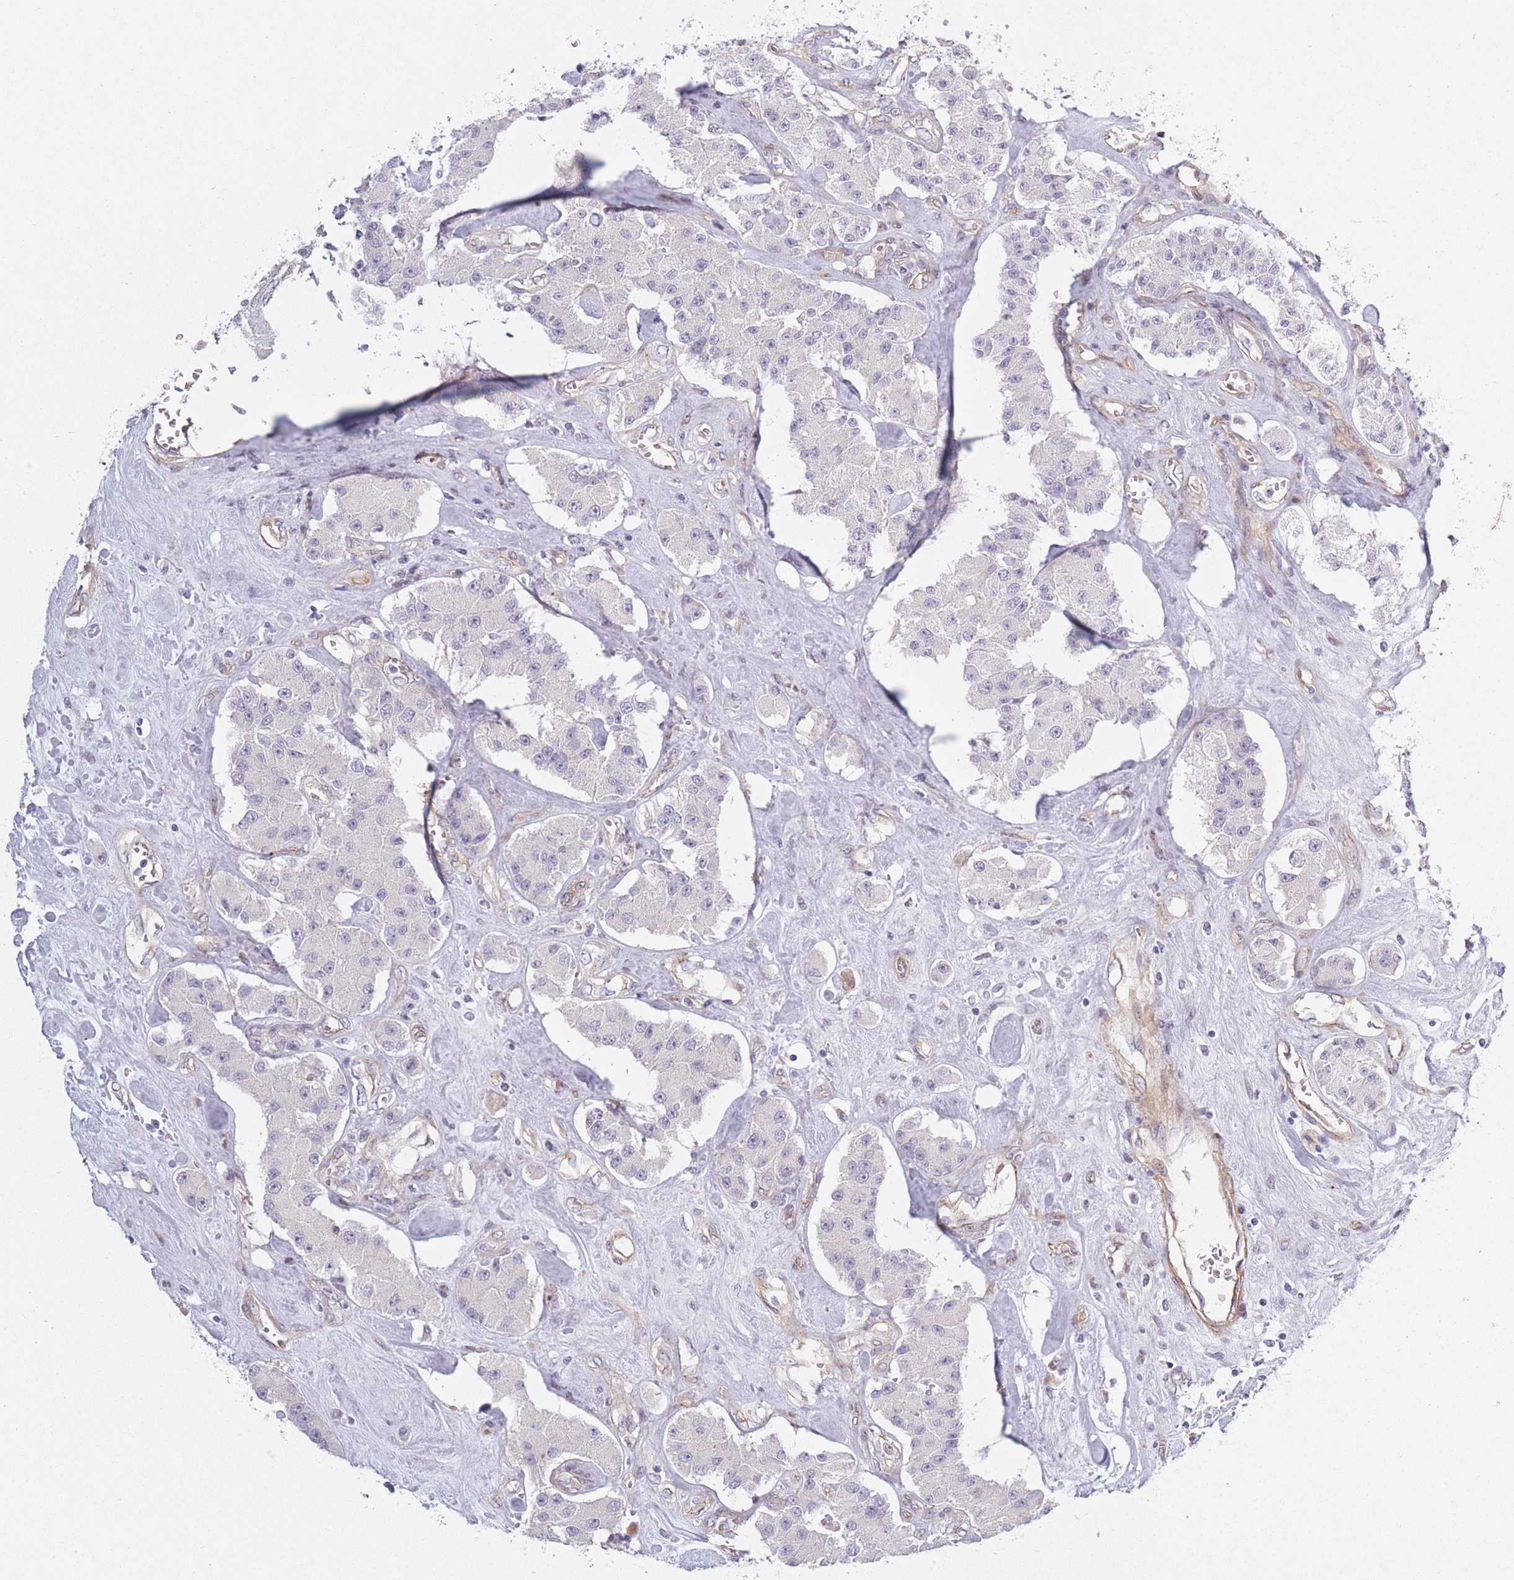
{"staining": {"intensity": "negative", "quantity": "none", "location": "none"}, "tissue": "carcinoid", "cell_type": "Tumor cells", "image_type": "cancer", "snomed": [{"axis": "morphology", "description": "Carcinoid, malignant, NOS"}, {"axis": "topography", "description": "Pancreas"}], "caption": "Tumor cells show no significant protein positivity in carcinoid. The staining is performed using DAB (3,3'-diaminobenzidine) brown chromogen with nuclei counter-stained in using hematoxylin.", "gene": "SLC7A6", "patient": {"sex": "male", "age": 41}}